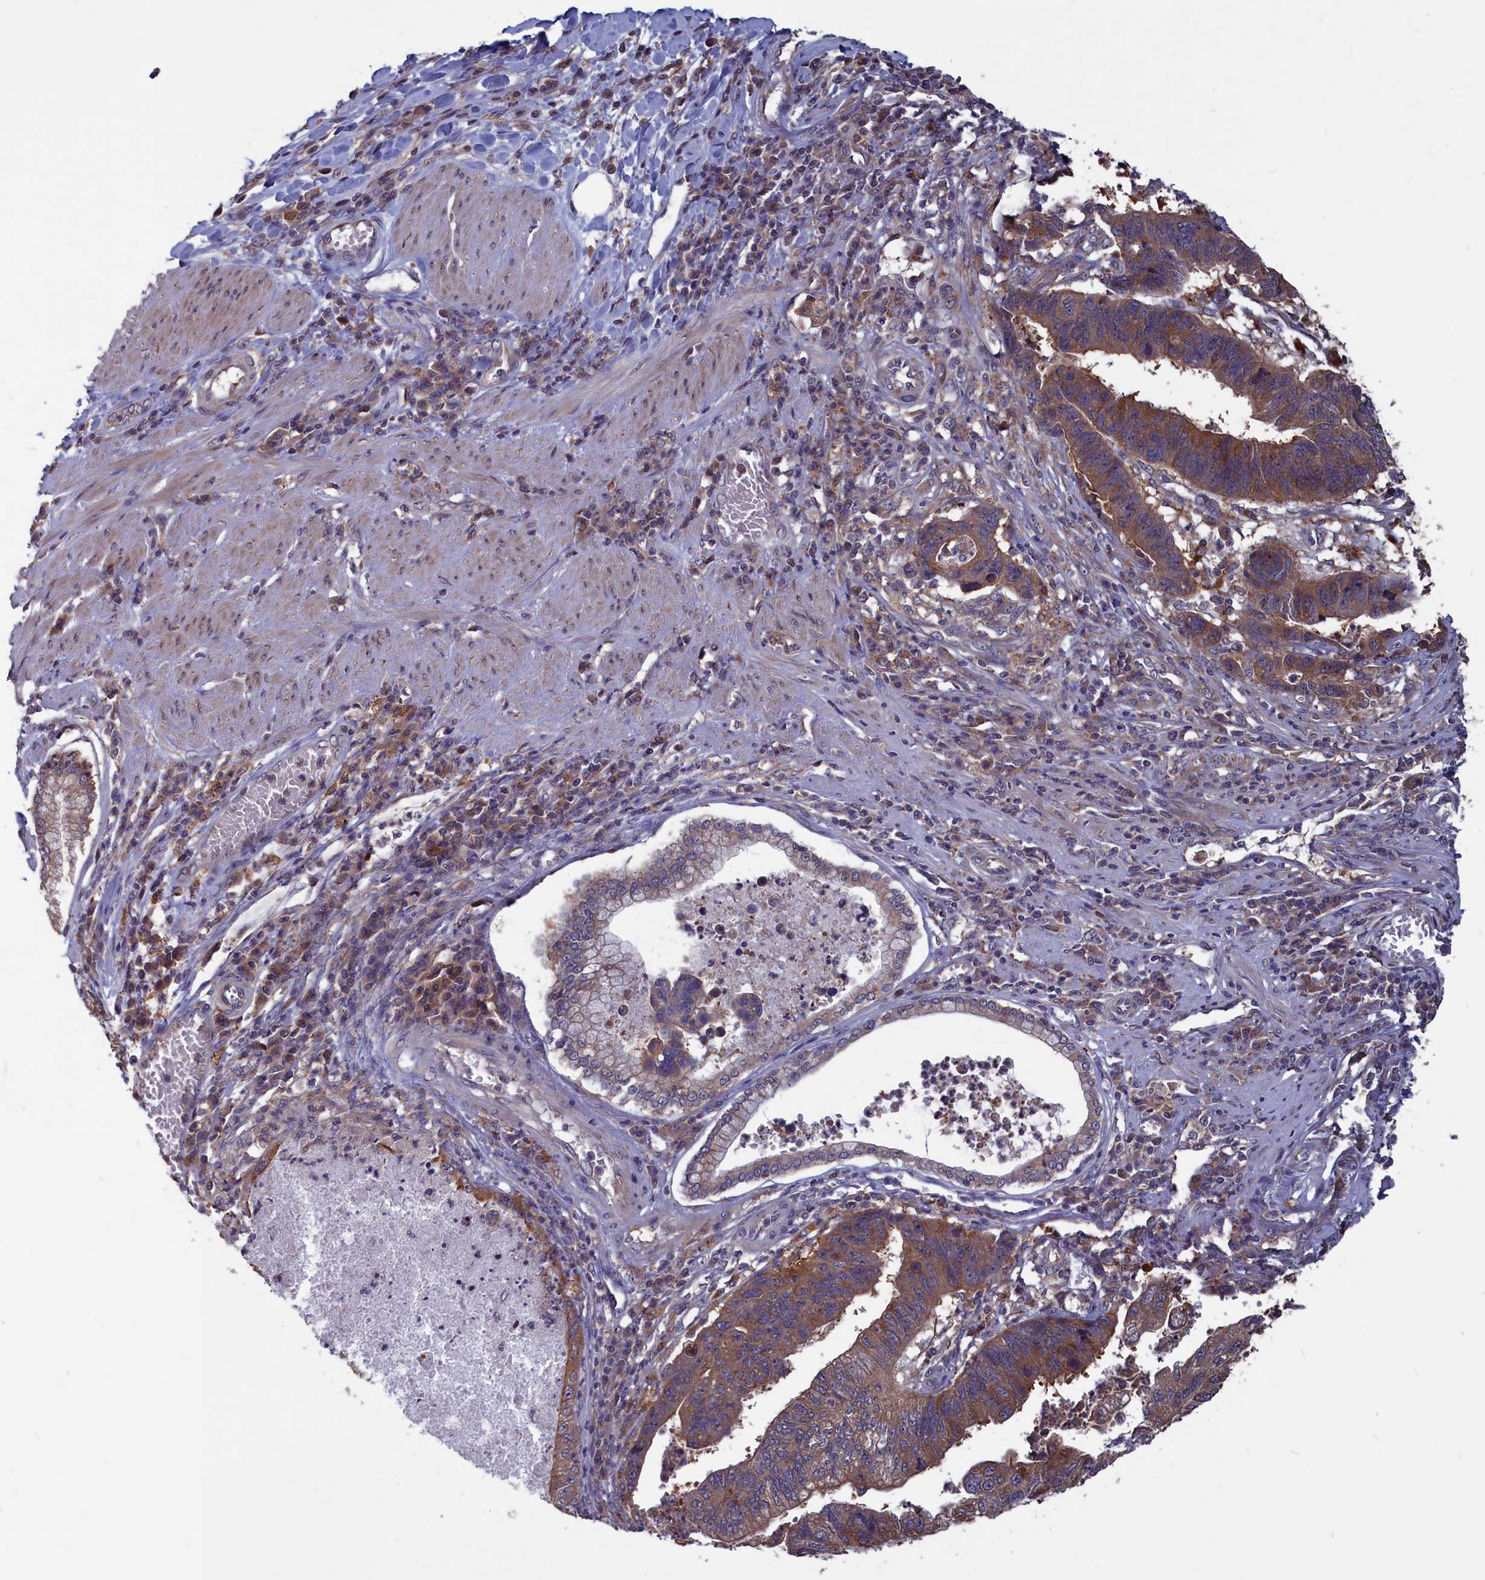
{"staining": {"intensity": "moderate", "quantity": ">75%", "location": "cytoplasmic/membranous"}, "tissue": "stomach cancer", "cell_type": "Tumor cells", "image_type": "cancer", "snomed": [{"axis": "morphology", "description": "Adenocarcinoma, NOS"}, {"axis": "topography", "description": "Stomach"}], "caption": "Stomach adenocarcinoma was stained to show a protein in brown. There is medium levels of moderate cytoplasmic/membranous staining in approximately >75% of tumor cells. (Stains: DAB (3,3'-diaminobenzidine) in brown, nuclei in blue, Microscopy: brightfield microscopy at high magnification).", "gene": "CACTIN", "patient": {"sex": "male", "age": 59}}